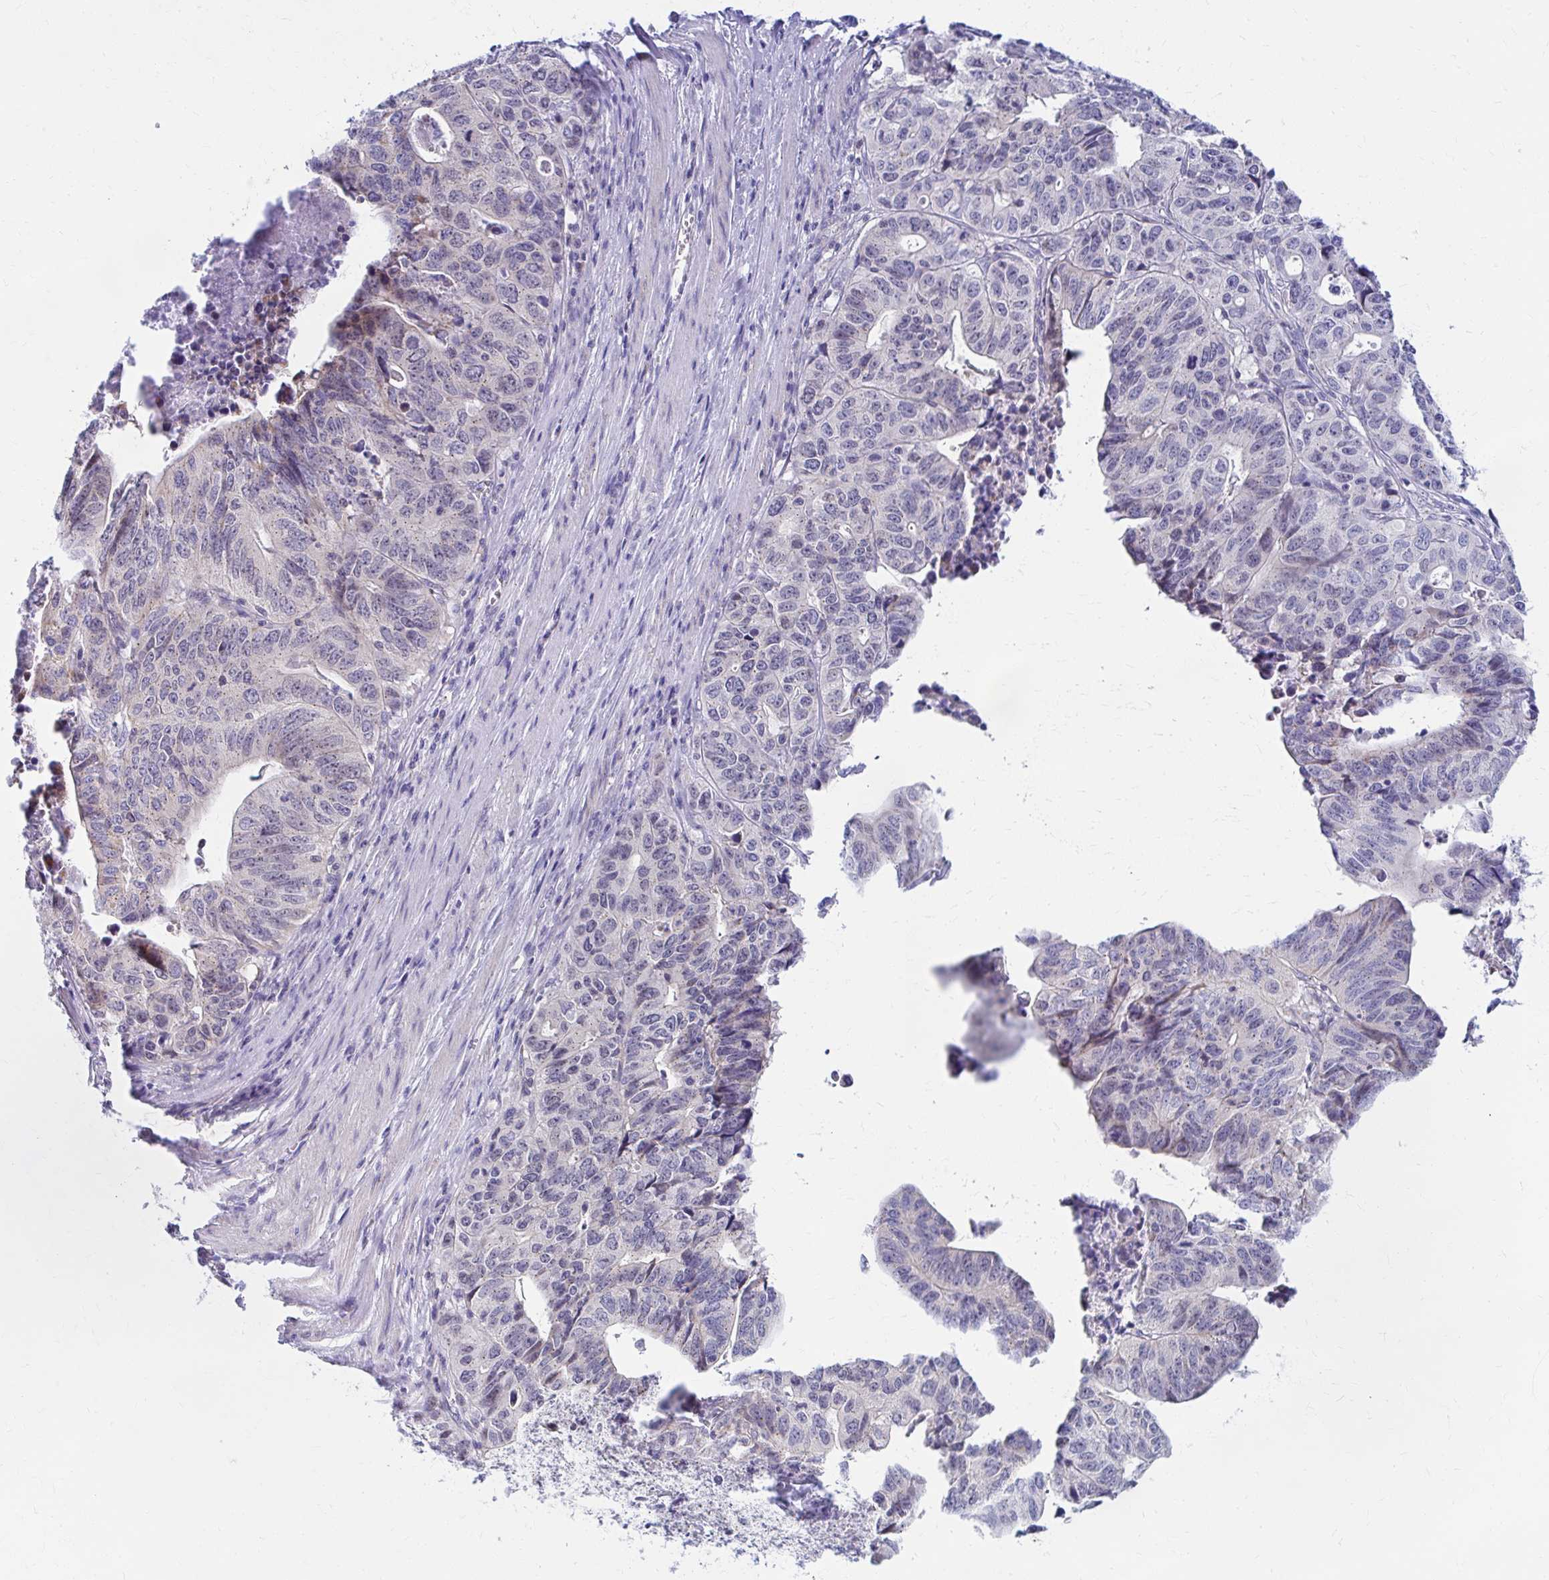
{"staining": {"intensity": "weak", "quantity": "<25%", "location": "cytoplasmic/membranous"}, "tissue": "stomach cancer", "cell_type": "Tumor cells", "image_type": "cancer", "snomed": [{"axis": "morphology", "description": "Adenocarcinoma, NOS"}, {"axis": "topography", "description": "Stomach, upper"}], "caption": "Protein analysis of stomach cancer (adenocarcinoma) shows no significant staining in tumor cells. (DAB immunohistochemistry (IHC) visualized using brightfield microscopy, high magnification).", "gene": "RADIL", "patient": {"sex": "female", "age": 67}}